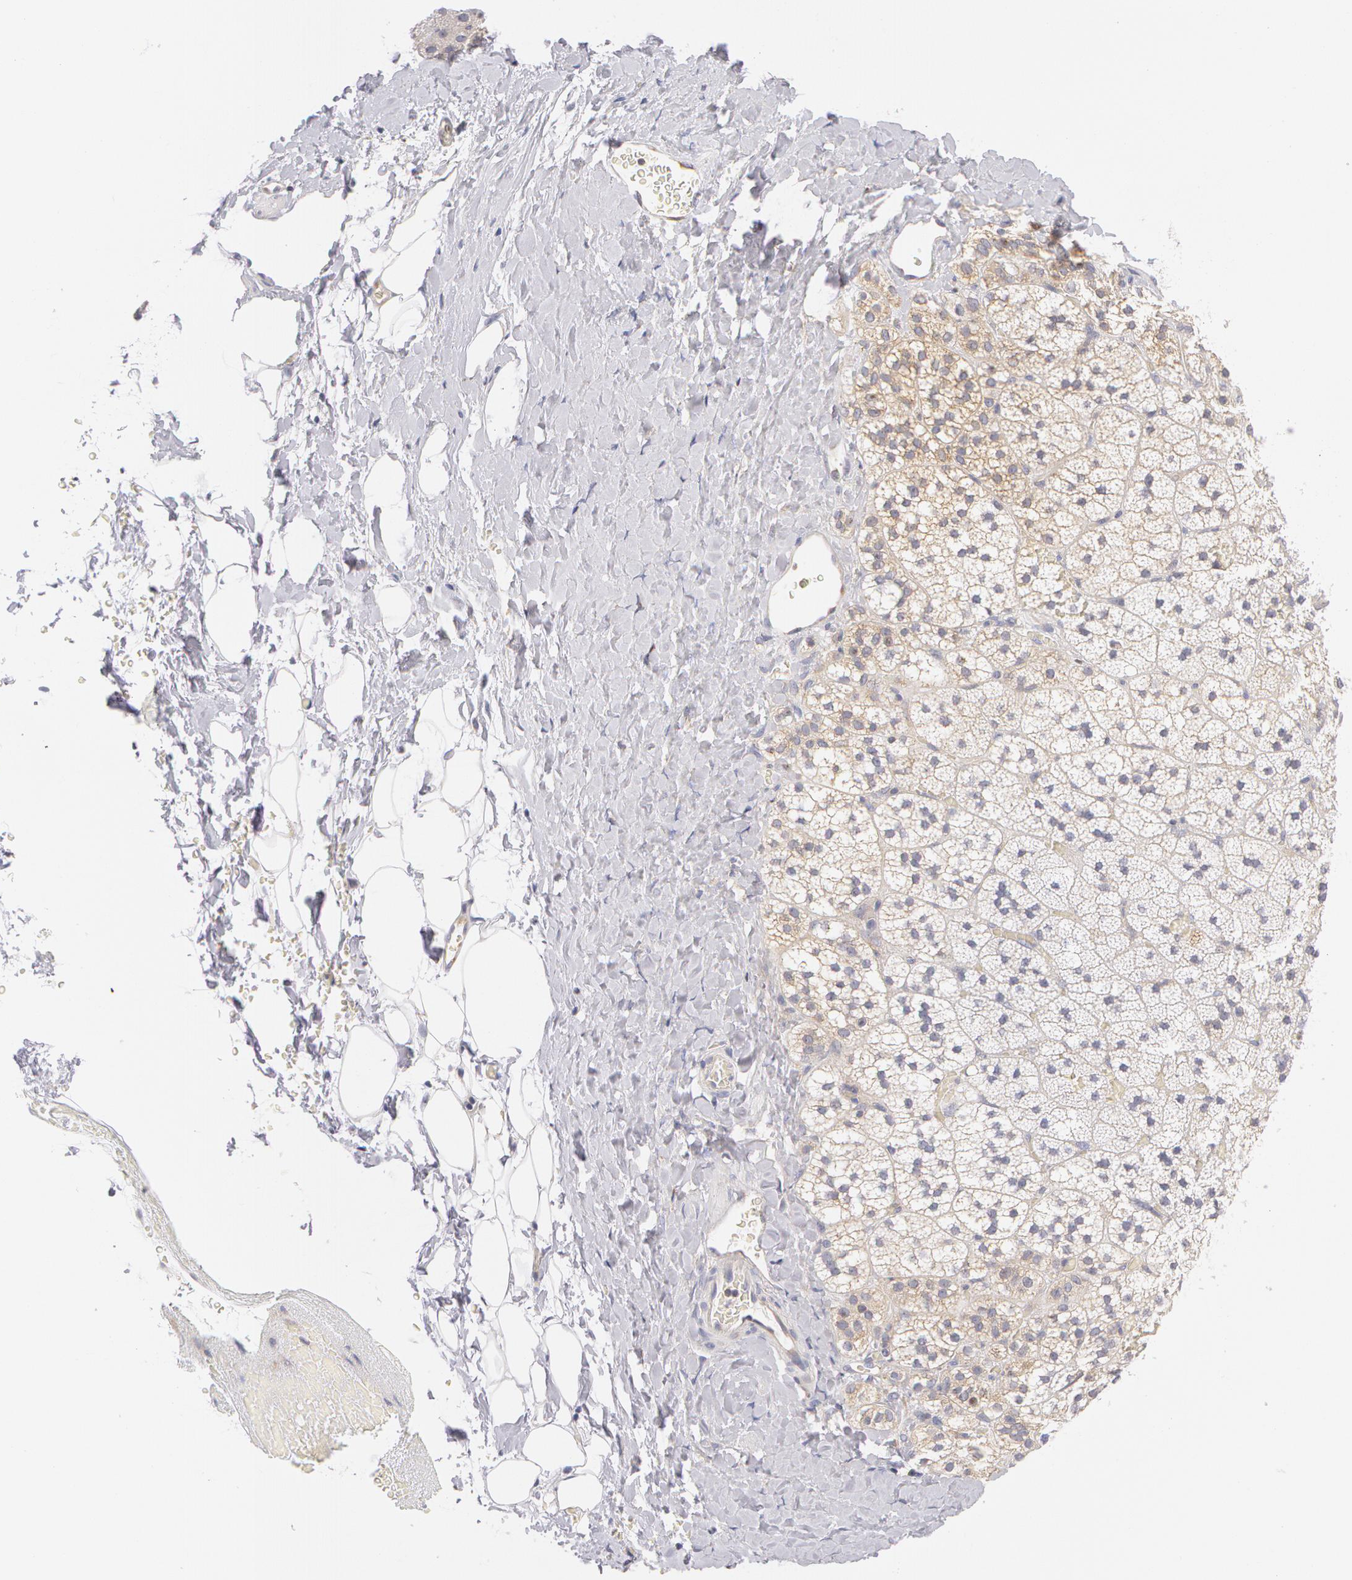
{"staining": {"intensity": "weak", "quantity": "25%-75%", "location": "cytoplasmic/membranous"}, "tissue": "adrenal gland", "cell_type": "Glandular cells", "image_type": "normal", "snomed": [{"axis": "morphology", "description": "Normal tissue, NOS"}, {"axis": "topography", "description": "Adrenal gland"}], "caption": "The image shows staining of normal adrenal gland, revealing weak cytoplasmic/membranous protein expression (brown color) within glandular cells.", "gene": "DDX3X", "patient": {"sex": "male", "age": 53}}